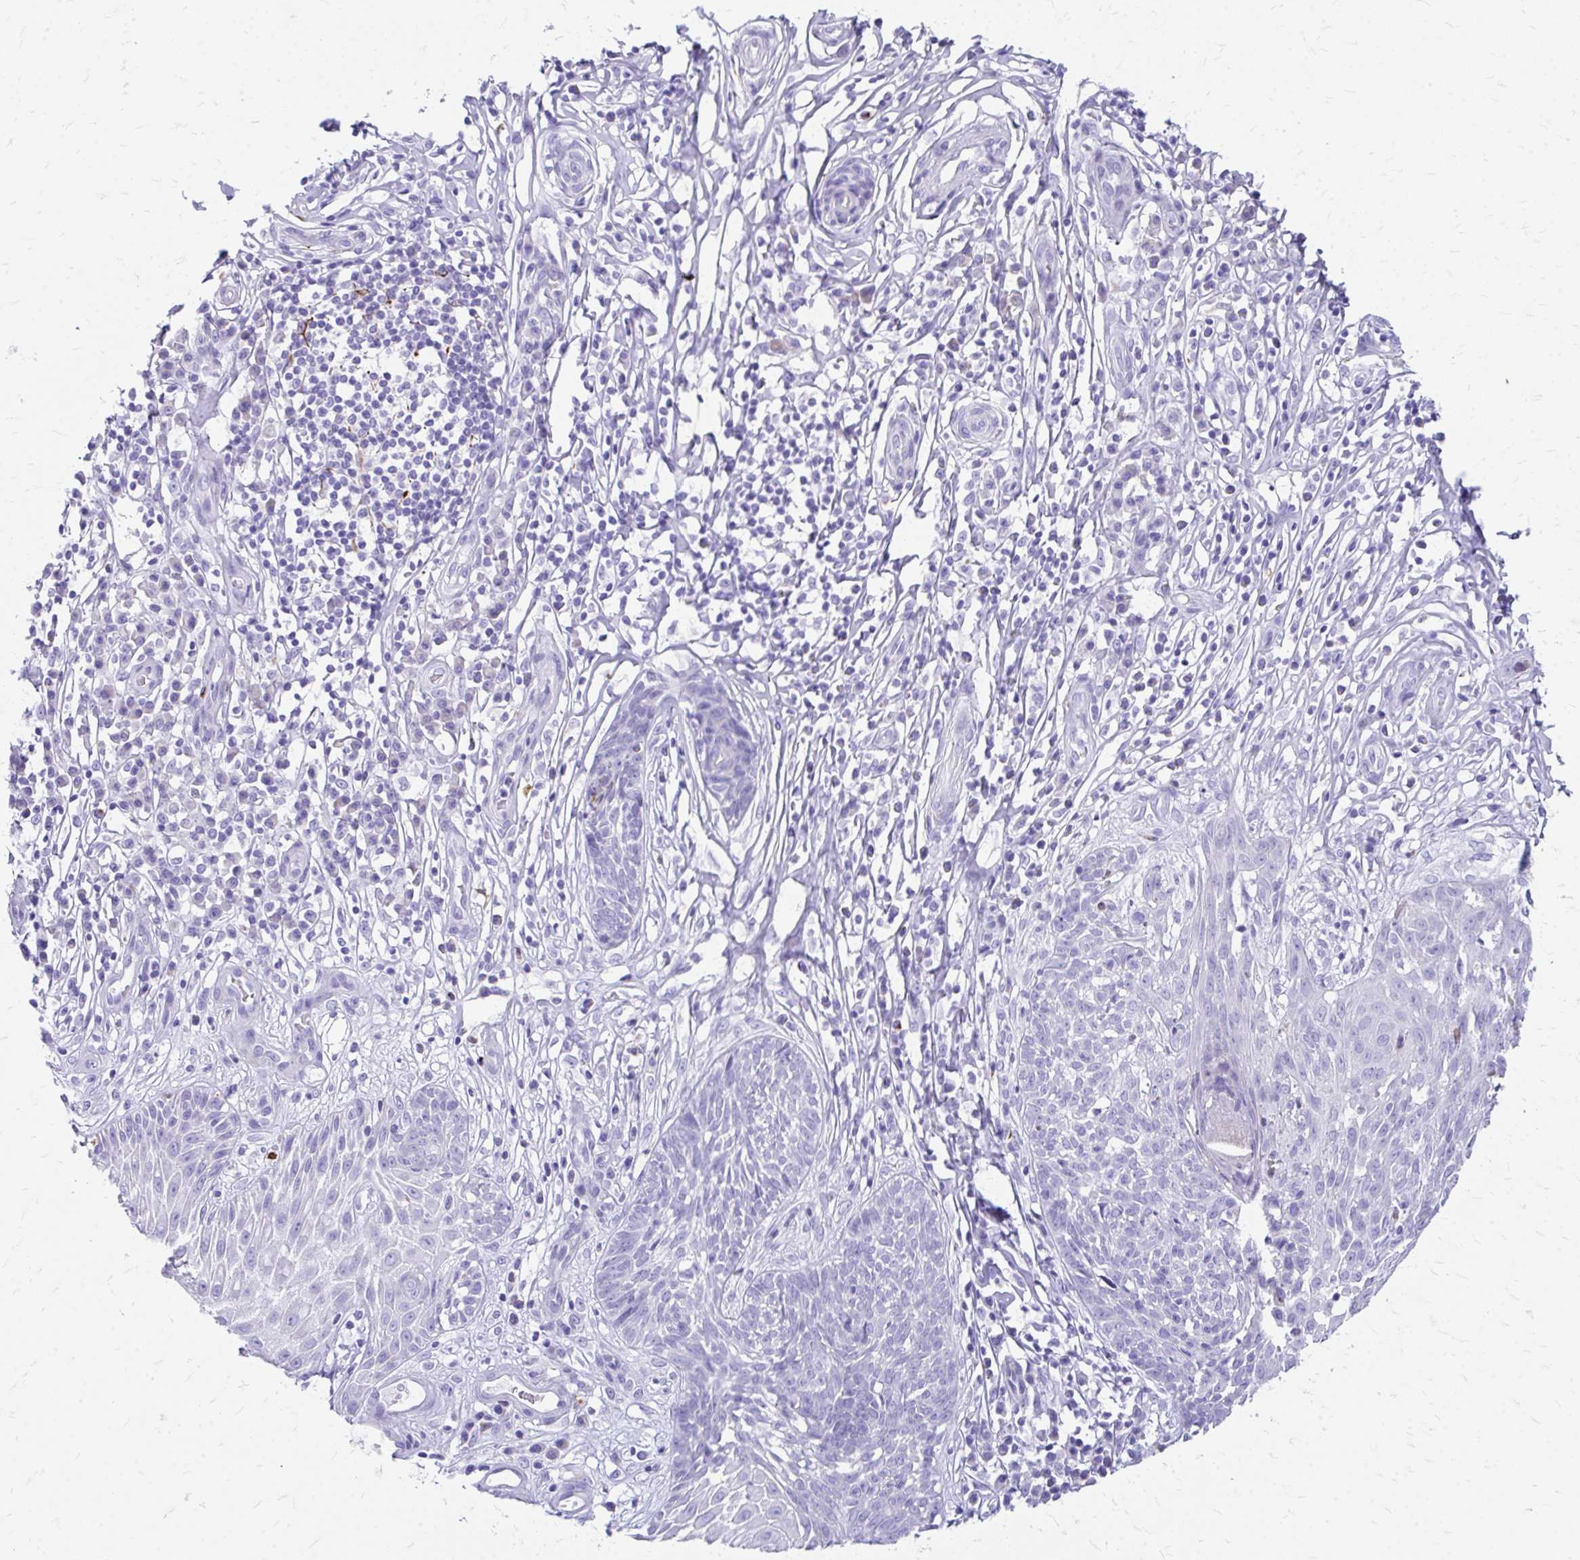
{"staining": {"intensity": "negative", "quantity": "none", "location": "none"}, "tissue": "skin cancer", "cell_type": "Tumor cells", "image_type": "cancer", "snomed": [{"axis": "morphology", "description": "Basal cell carcinoma"}, {"axis": "topography", "description": "Skin"}, {"axis": "topography", "description": "Skin, foot"}], "caption": "A high-resolution histopathology image shows immunohistochemistry staining of skin cancer (basal cell carcinoma), which reveals no significant positivity in tumor cells.", "gene": "ZNF699", "patient": {"sex": "female", "age": 86}}